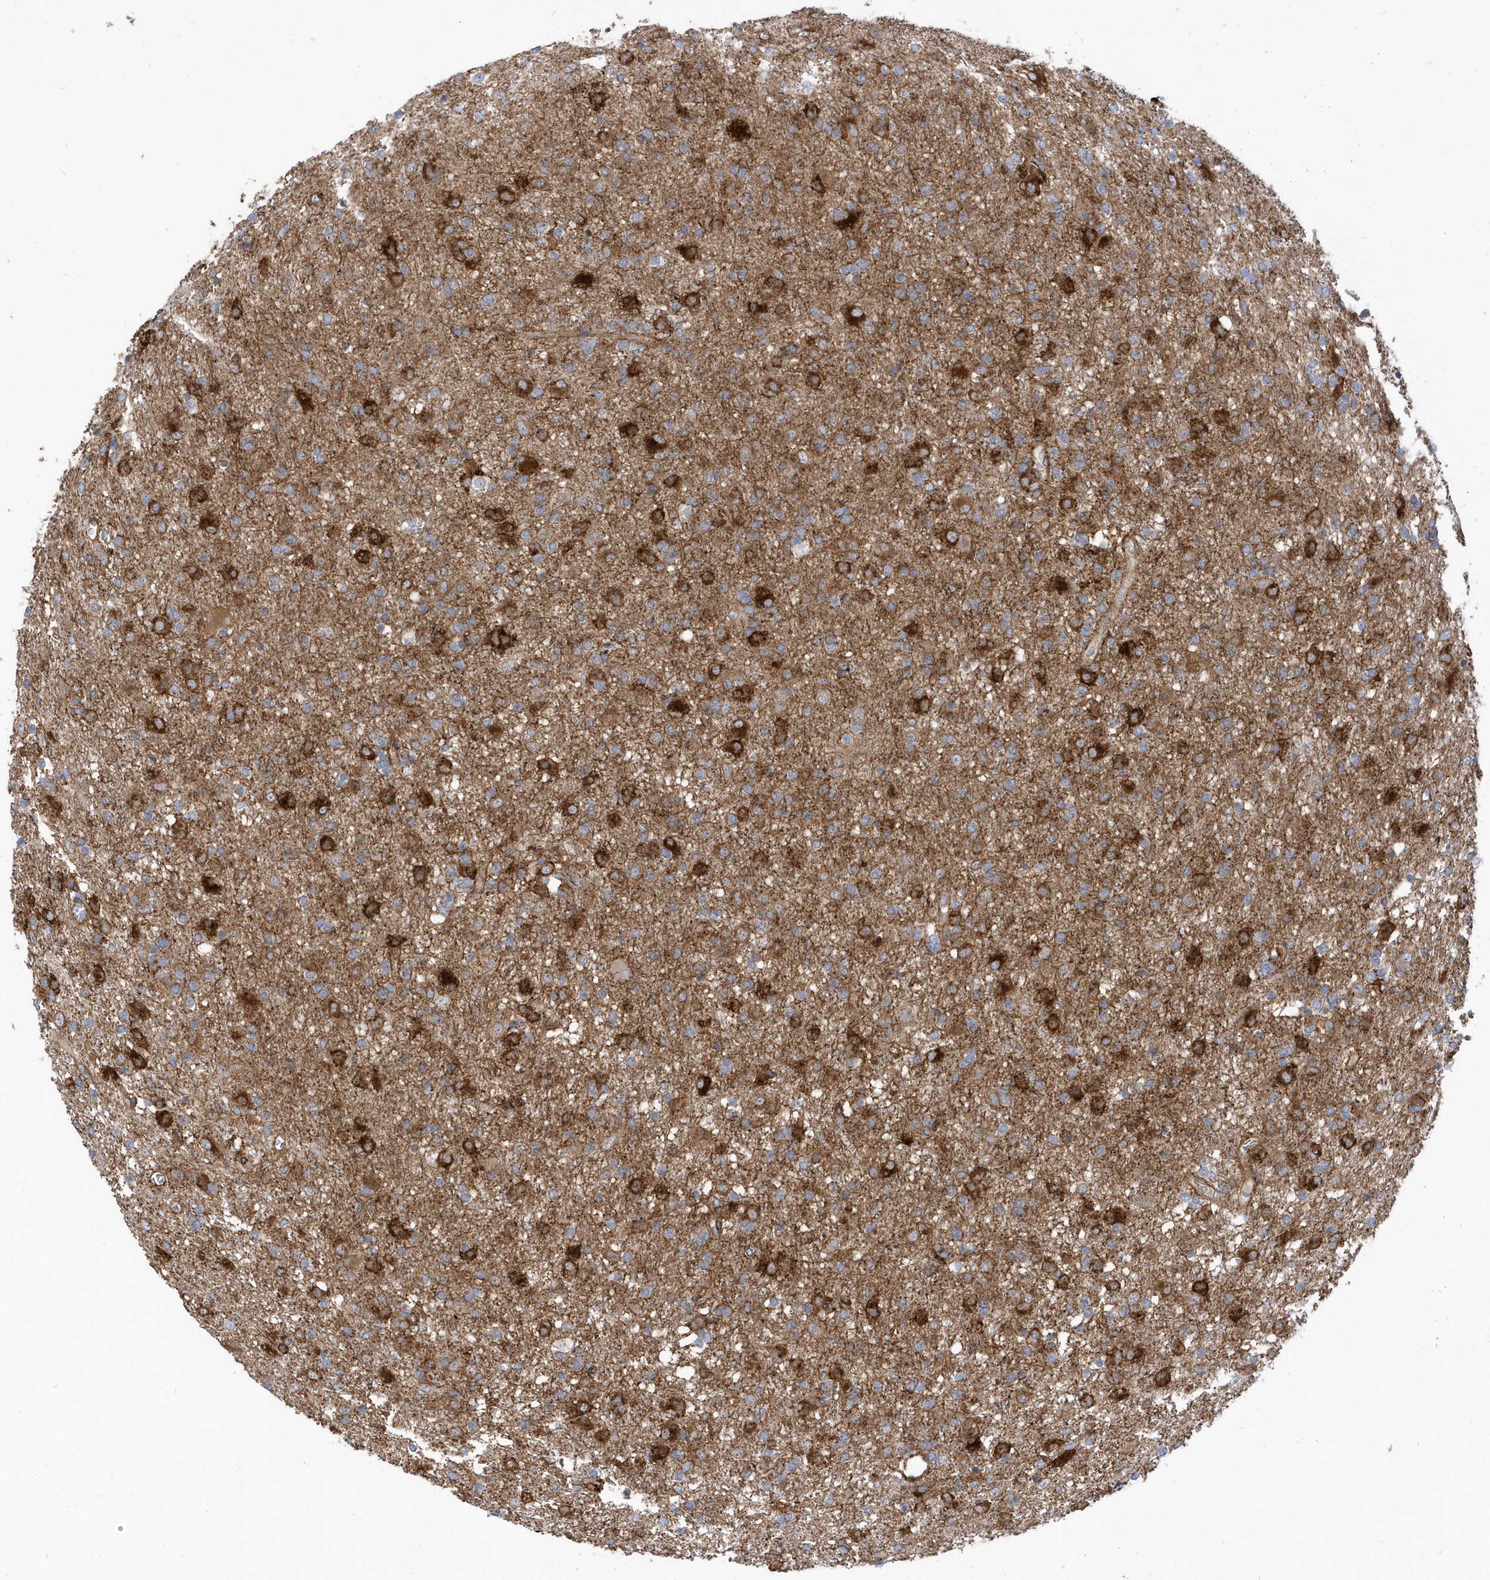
{"staining": {"intensity": "moderate", "quantity": ">75%", "location": "cytoplasmic/membranous"}, "tissue": "glioma", "cell_type": "Tumor cells", "image_type": "cancer", "snomed": [{"axis": "morphology", "description": "Glioma, malignant, Low grade"}, {"axis": "topography", "description": "Brain"}], "caption": "Malignant glioma (low-grade) stained with DAB (3,3'-diaminobenzidine) immunohistochemistry reveals medium levels of moderate cytoplasmic/membranous expression in approximately >75% of tumor cells.", "gene": "HRH4", "patient": {"sex": "male", "age": 65}}